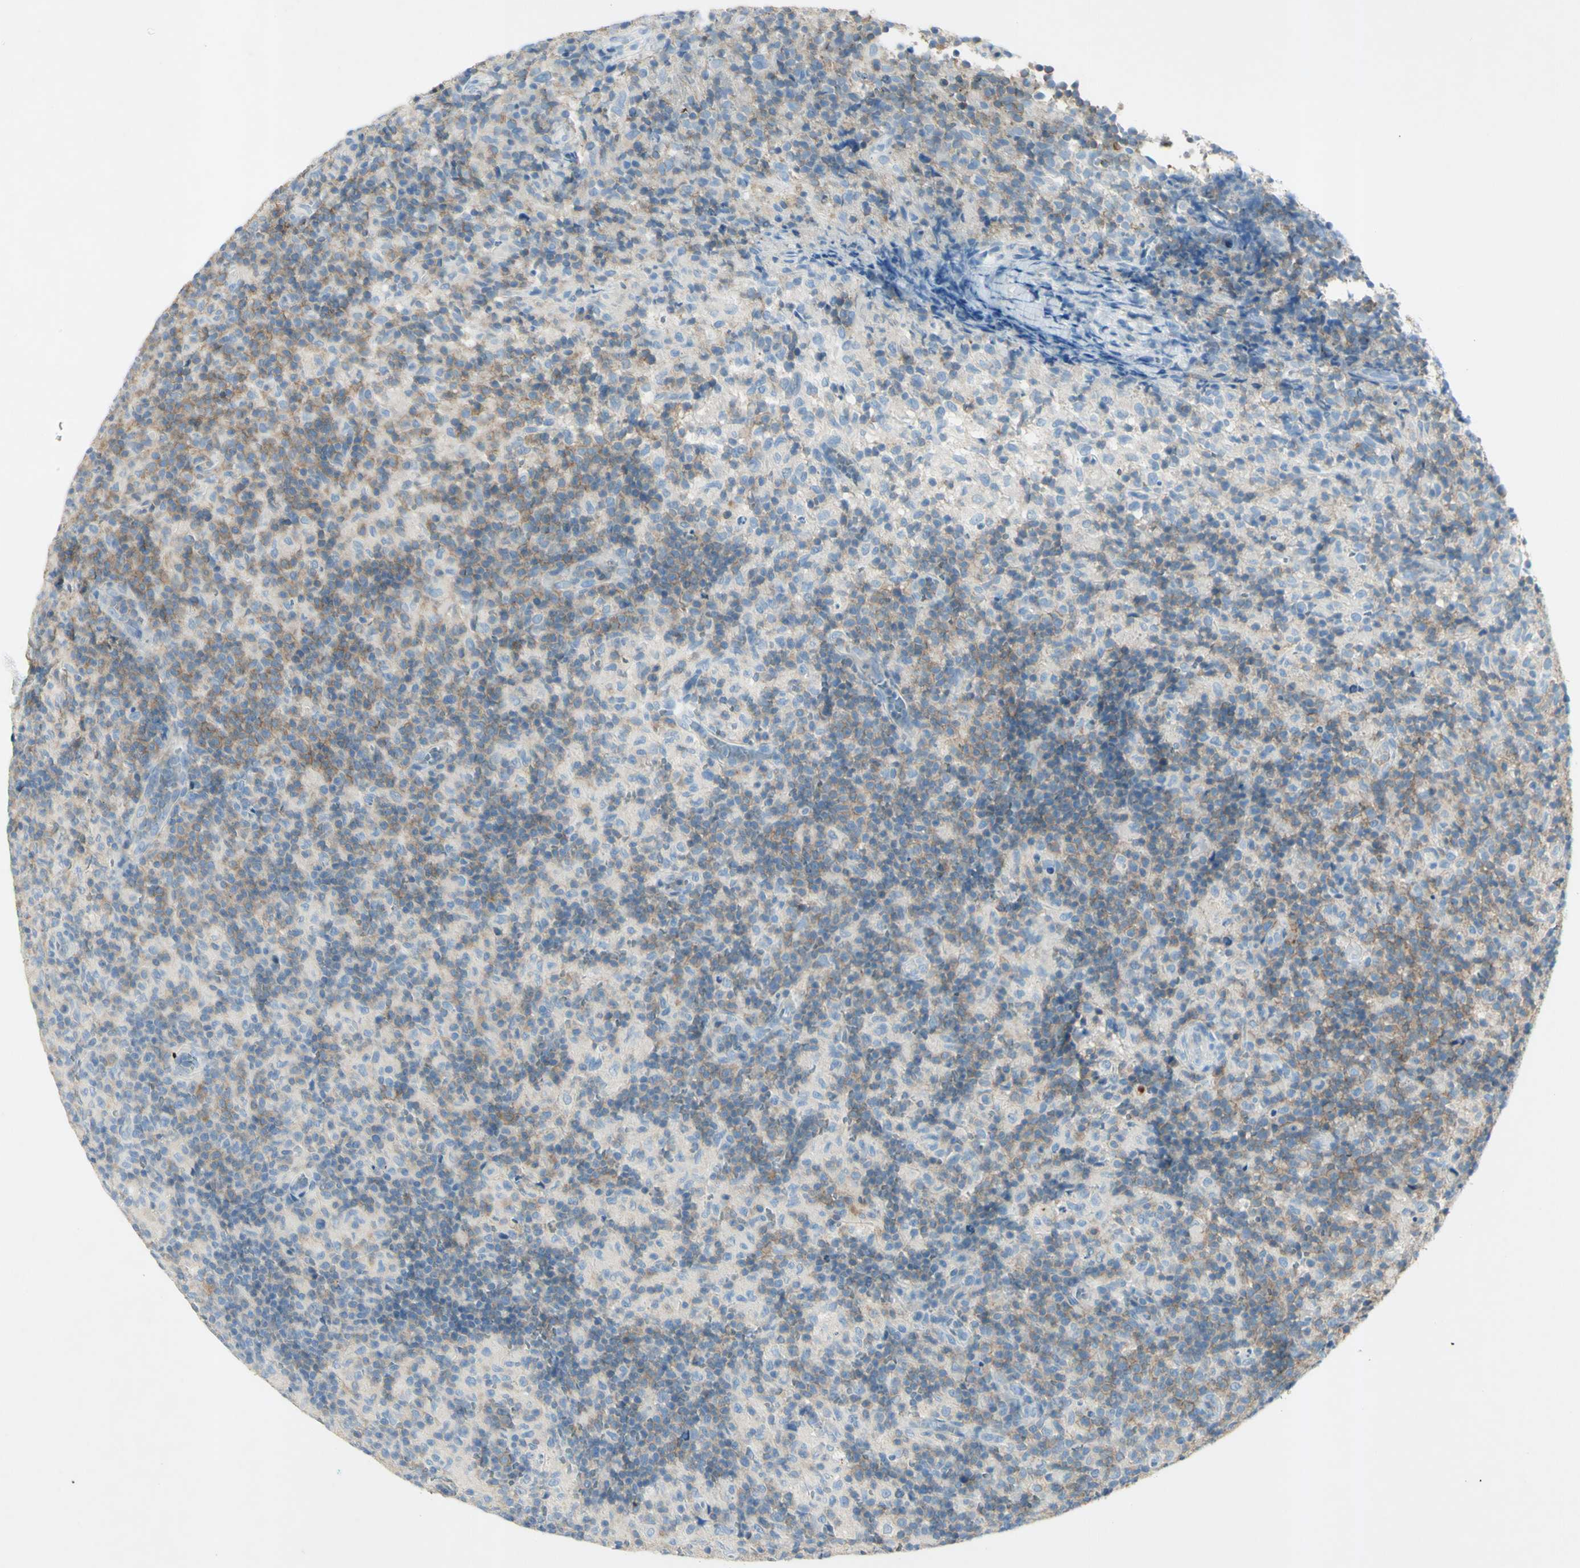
{"staining": {"intensity": "negative", "quantity": "none", "location": "none"}, "tissue": "lymph node", "cell_type": "Germinal center cells", "image_type": "normal", "snomed": [{"axis": "morphology", "description": "Normal tissue, NOS"}, {"axis": "morphology", "description": "Inflammation, NOS"}, {"axis": "topography", "description": "Lymph node"}], "caption": "The histopathology image shows no staining of germinal center cells in normal lymph node.", "gene": "GDF15", "patient": {"sex": "male", "age": 55}}